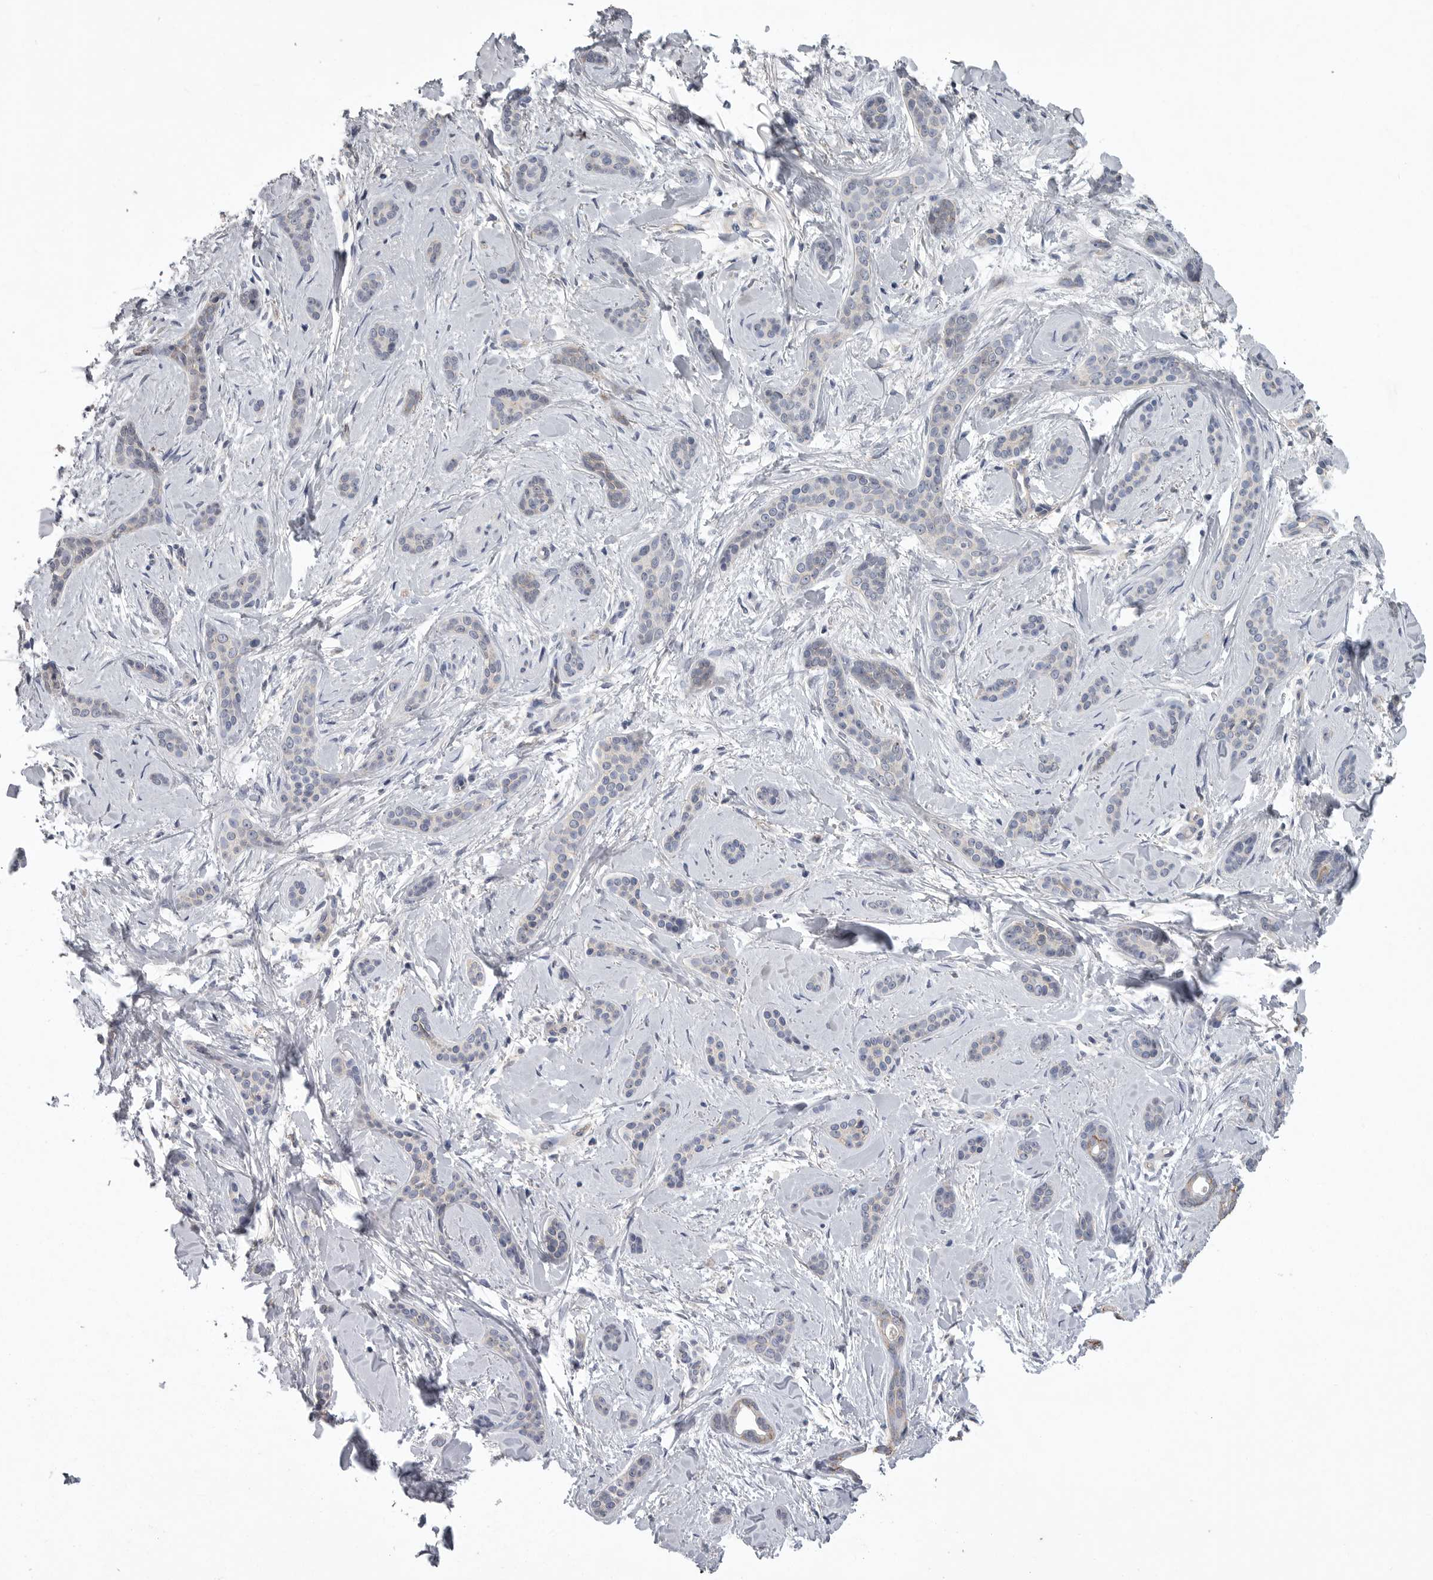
{"staining": {"intensity": "negative", "quantity": "none", "location": "none"}, "tissue": "skin cancer", "cell_type": "Tumor cells", "image_type": "cancer", "snomed": [{"axis": "morphology", "description": "Basal cell carcinoma"}, {"axis": "morphology", "description": "Adnexal tumor, benign"}, {"axis": "topography", "description": "Skin"}], "caption": "This is an immunohistochemistry image of human skin cancer (benign adnexal tumor). There is no positivity in tumor cells.", "gene": "NECTIN2", "patient": {"sex": "female", "age": 42}}